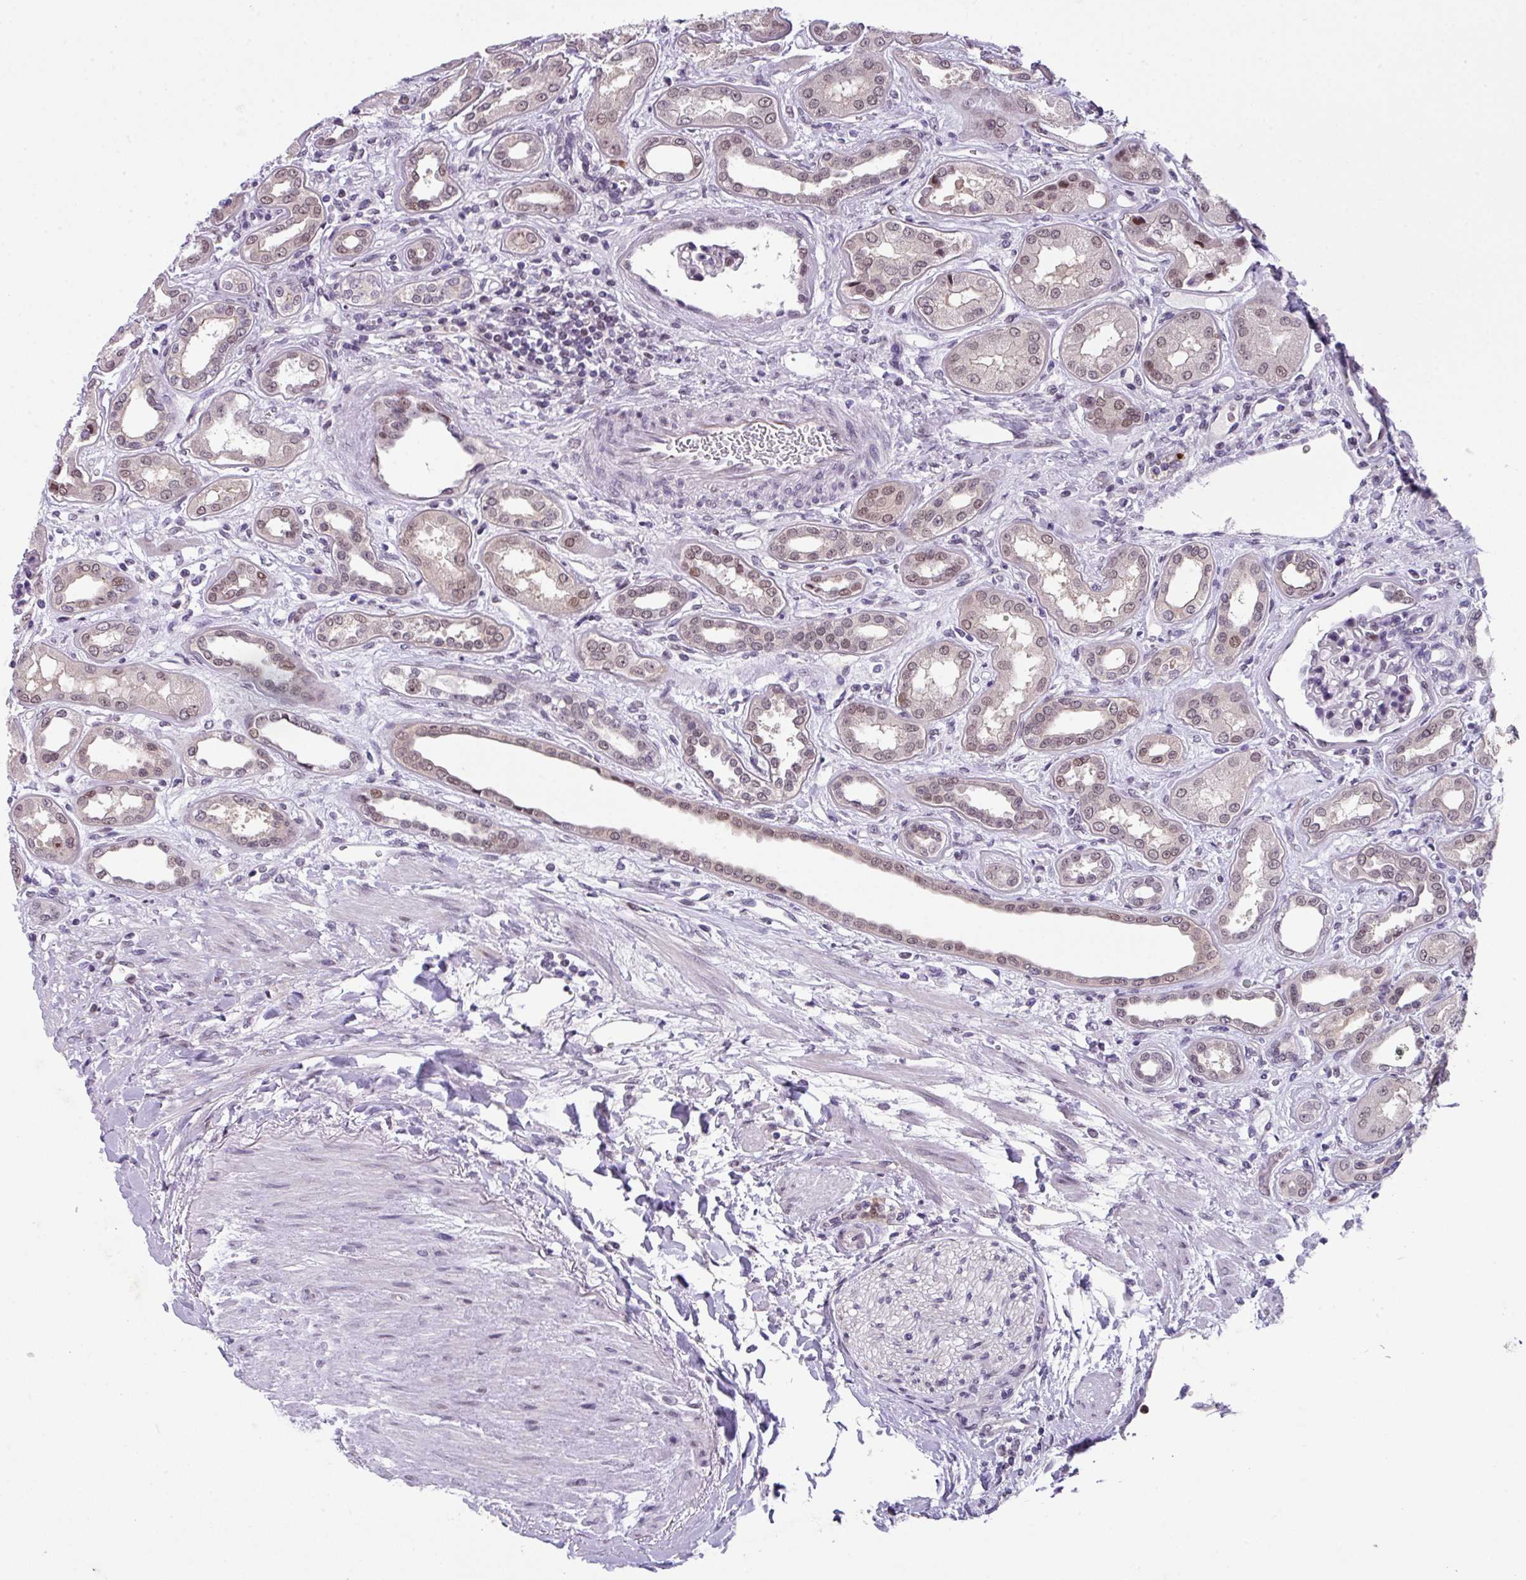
{"staining": {"intensity": "moderate", "quantity": "<25%", "location": "nuclear"}, "tissue": "kidney", "cell_type": "Cells in glomeruli", "image_type": "normal", "snomed": [{"axis": "morphology", "description": "Normal tissue, NOS"}, {"axis": "topography", "description": "Kidney"}], "caption": "Immunohistochemistry (IHC) of unremarkable human kidney demonstrates low levels of moderate nuclear expression in approximately <25% of cells in glomeruli.", "gene": "ZFP3", "patient": {"sex": "male", "age": 59}}